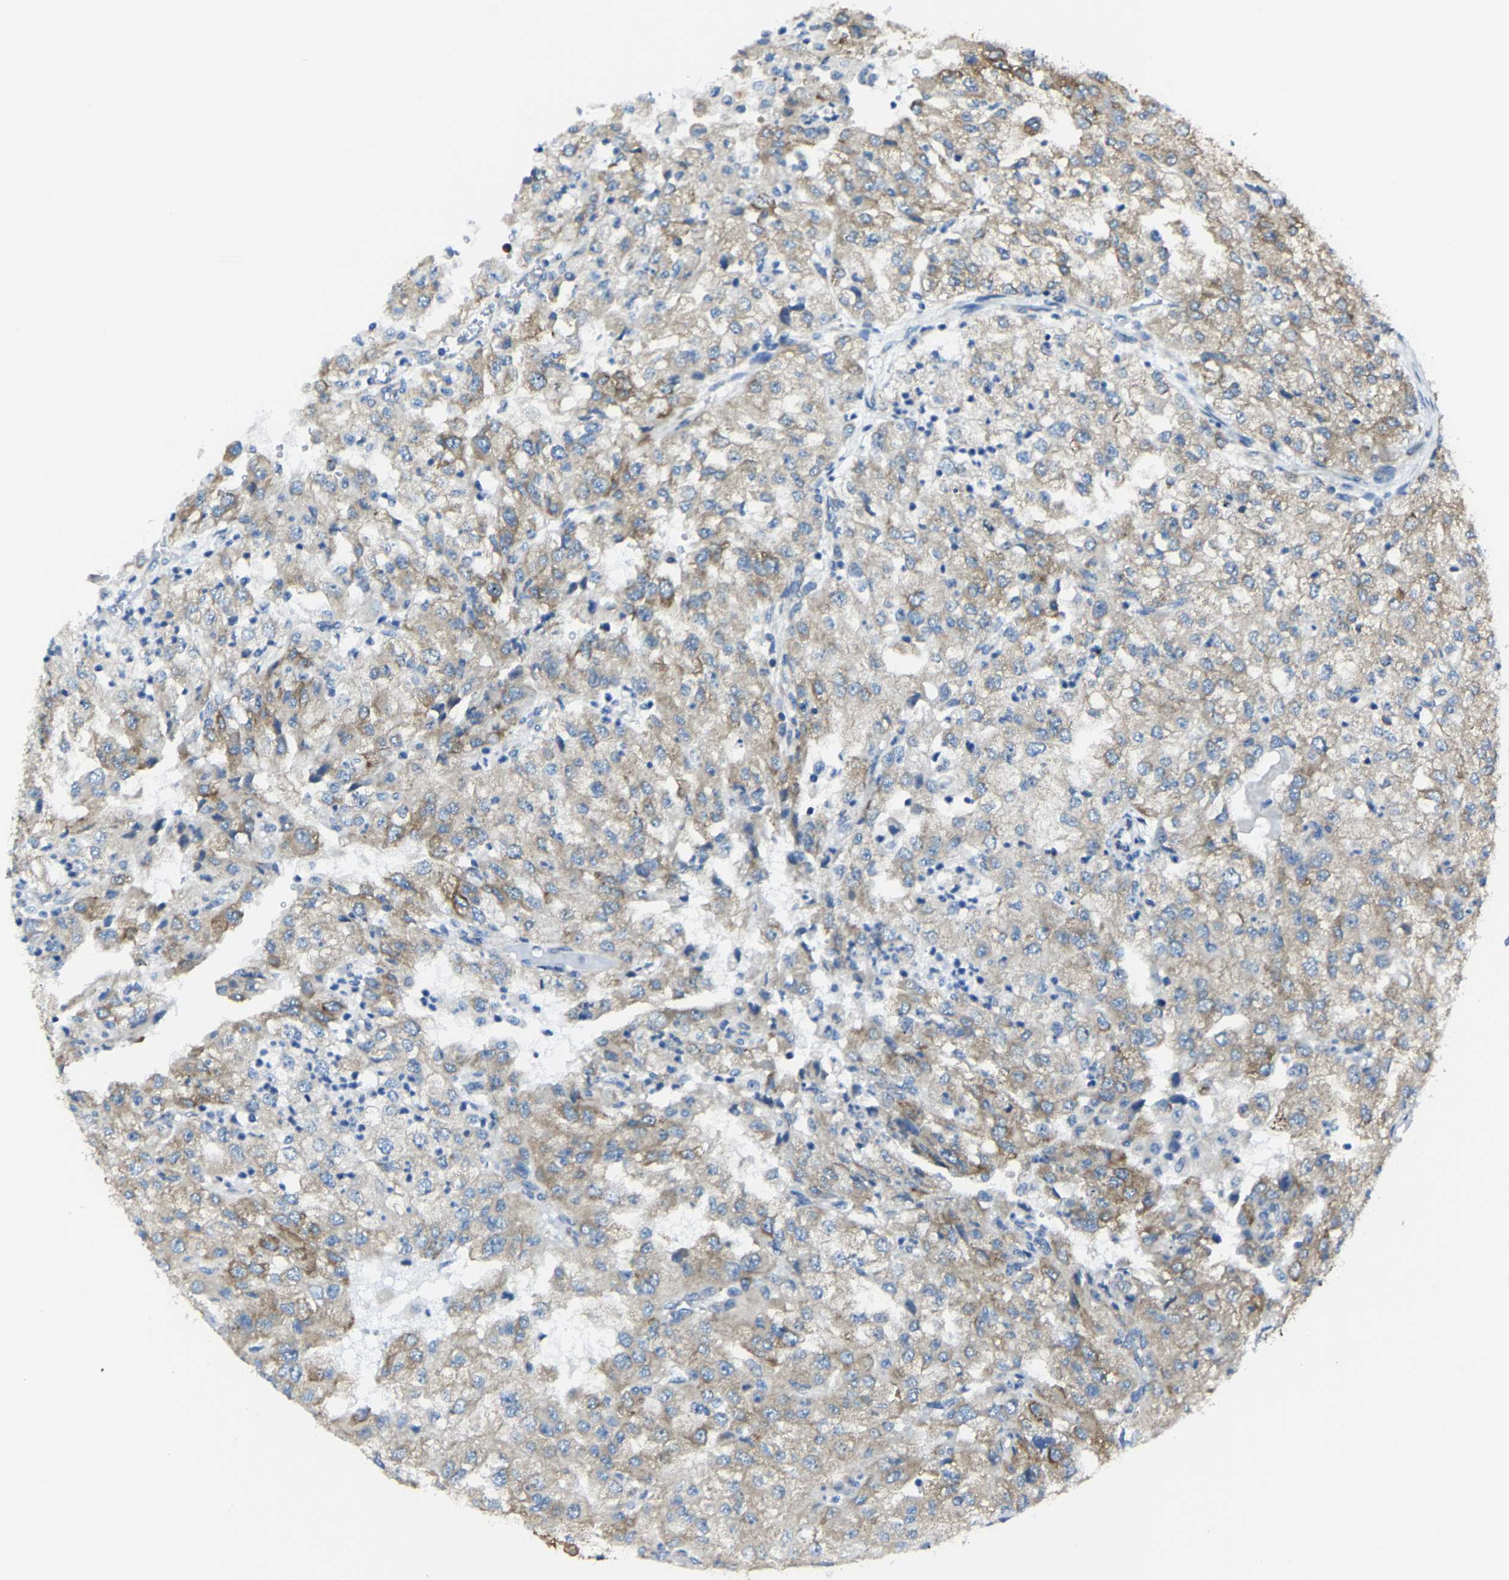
{"staining": {"intensity": "weak", "quantity": "25%-75%", "location": "cytoplasmic/membranous"}, "tissue": "renal cancer", "cell_type": "Tumor cells", "image_type": "cancer", "snomed": [{"axis": "morphology", "description": "Adenocarcinoma, NOS"}, {"axis": "topography", "description": "Kidney"}], "caption": "Renal cancer (adenocarcinoma) stained for a protein (brown) shows weak cytoplasmic/membranous positive expression in about 25%-75% of tumor cells.", "gene": "G3BP2", "patient": {"sex": "female", "age": 54}}